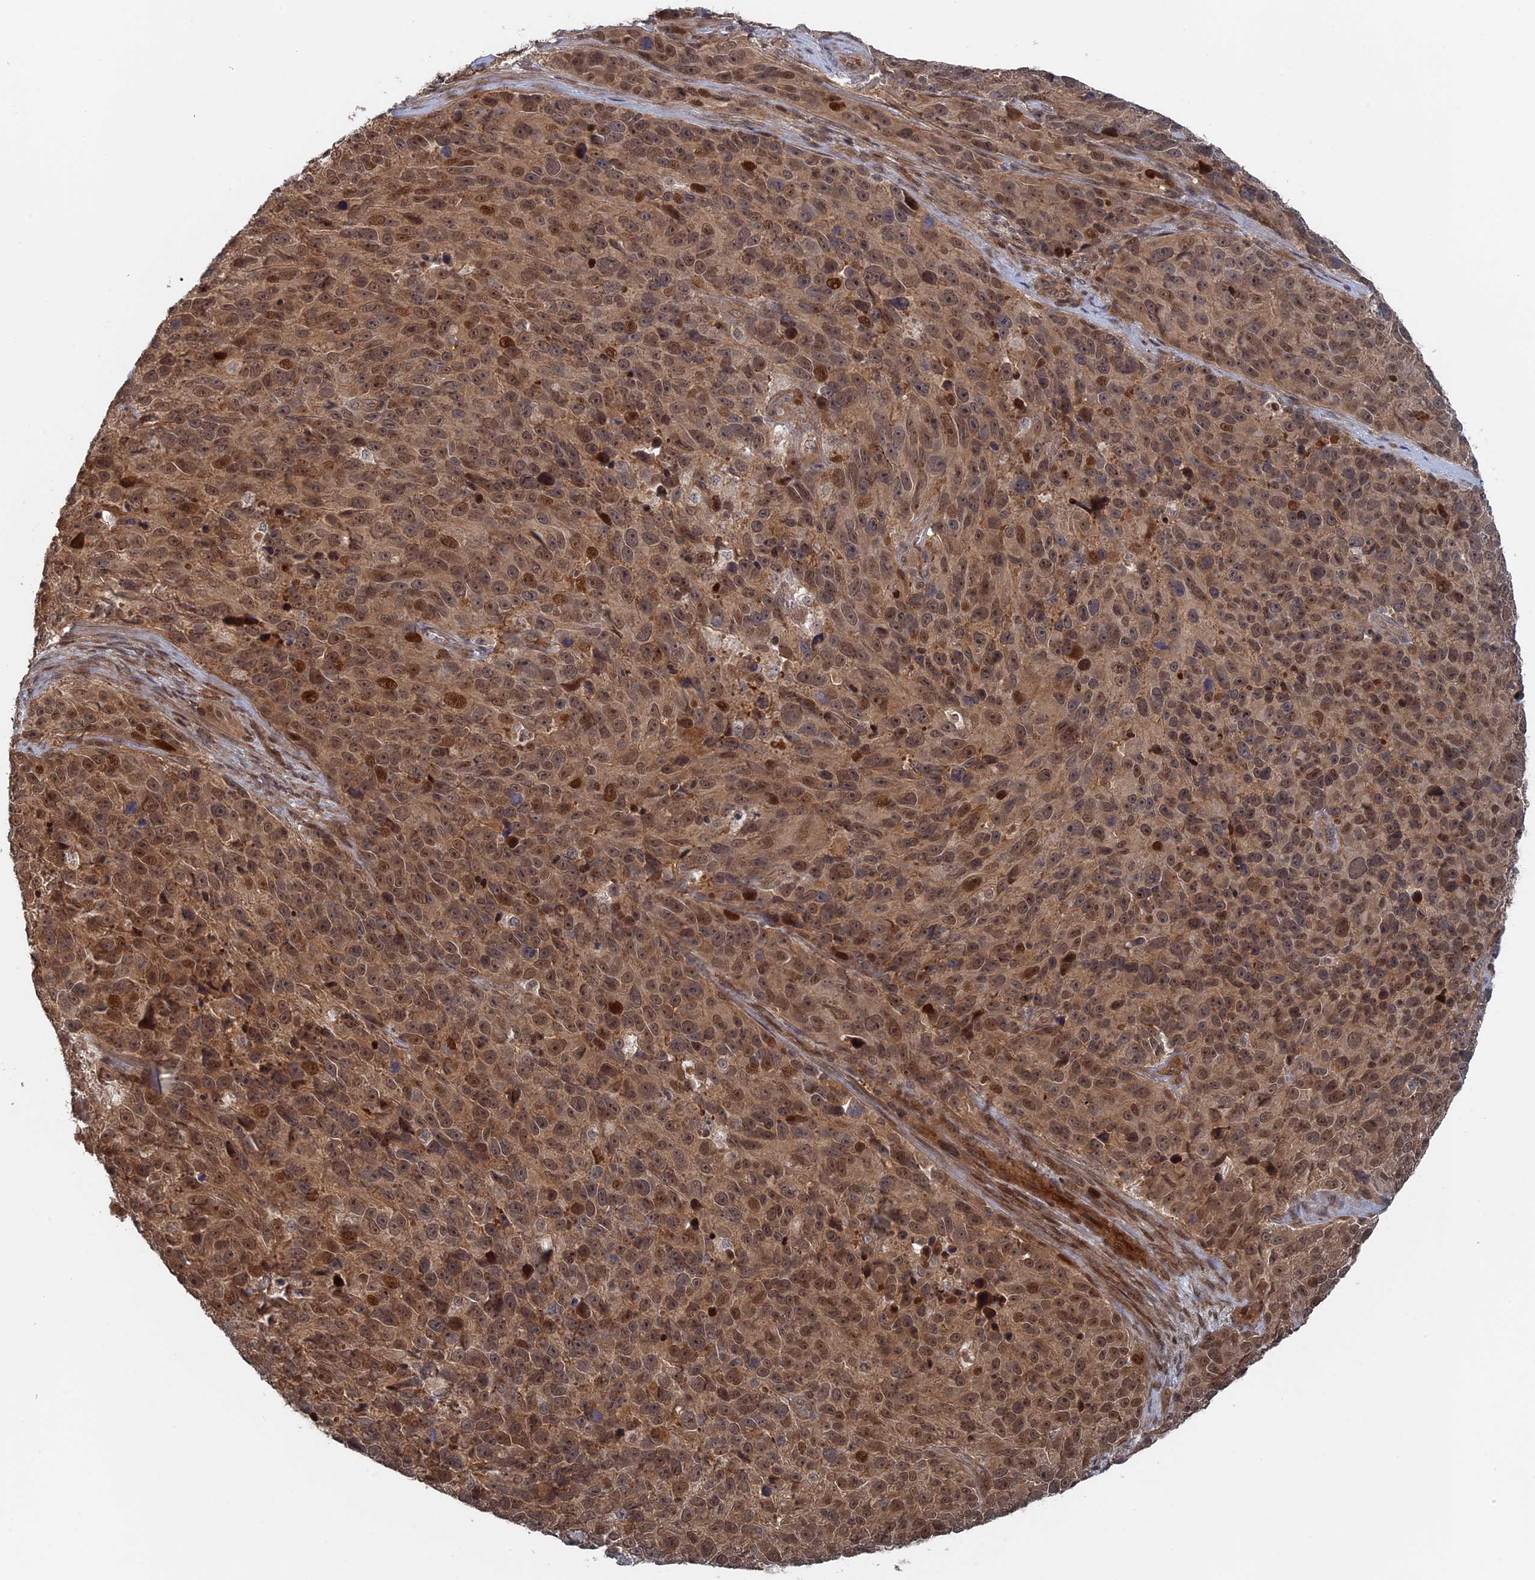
{"staining": {"intensity": "moderate", "quantity": ">75%", "location": "cytoplasmic/membranous,nuclear"}, "tissue": "melanoma", "cell_type": "Tumor cells", "image_type": "cancer", "snomed": [{"axis": "morphology", "description": "Malignant melanoma, NOS"}, {"axis": "topography", "description": "Skin"}], "caption": "IHC staining of melanoma, which reveals medium levels of moderate cytoplasmic/membranous and nuclear expression in about >75% of tumor cells indicating moderate cytoplasmic/membranous and nuclear protein staining. The staining was performed using DAB (brown) for protein detection and nuclei were counterstained in hematoxylin (blue).", "gene": "ELOVL6", "patient": {"sex": "male", "age": 84}}